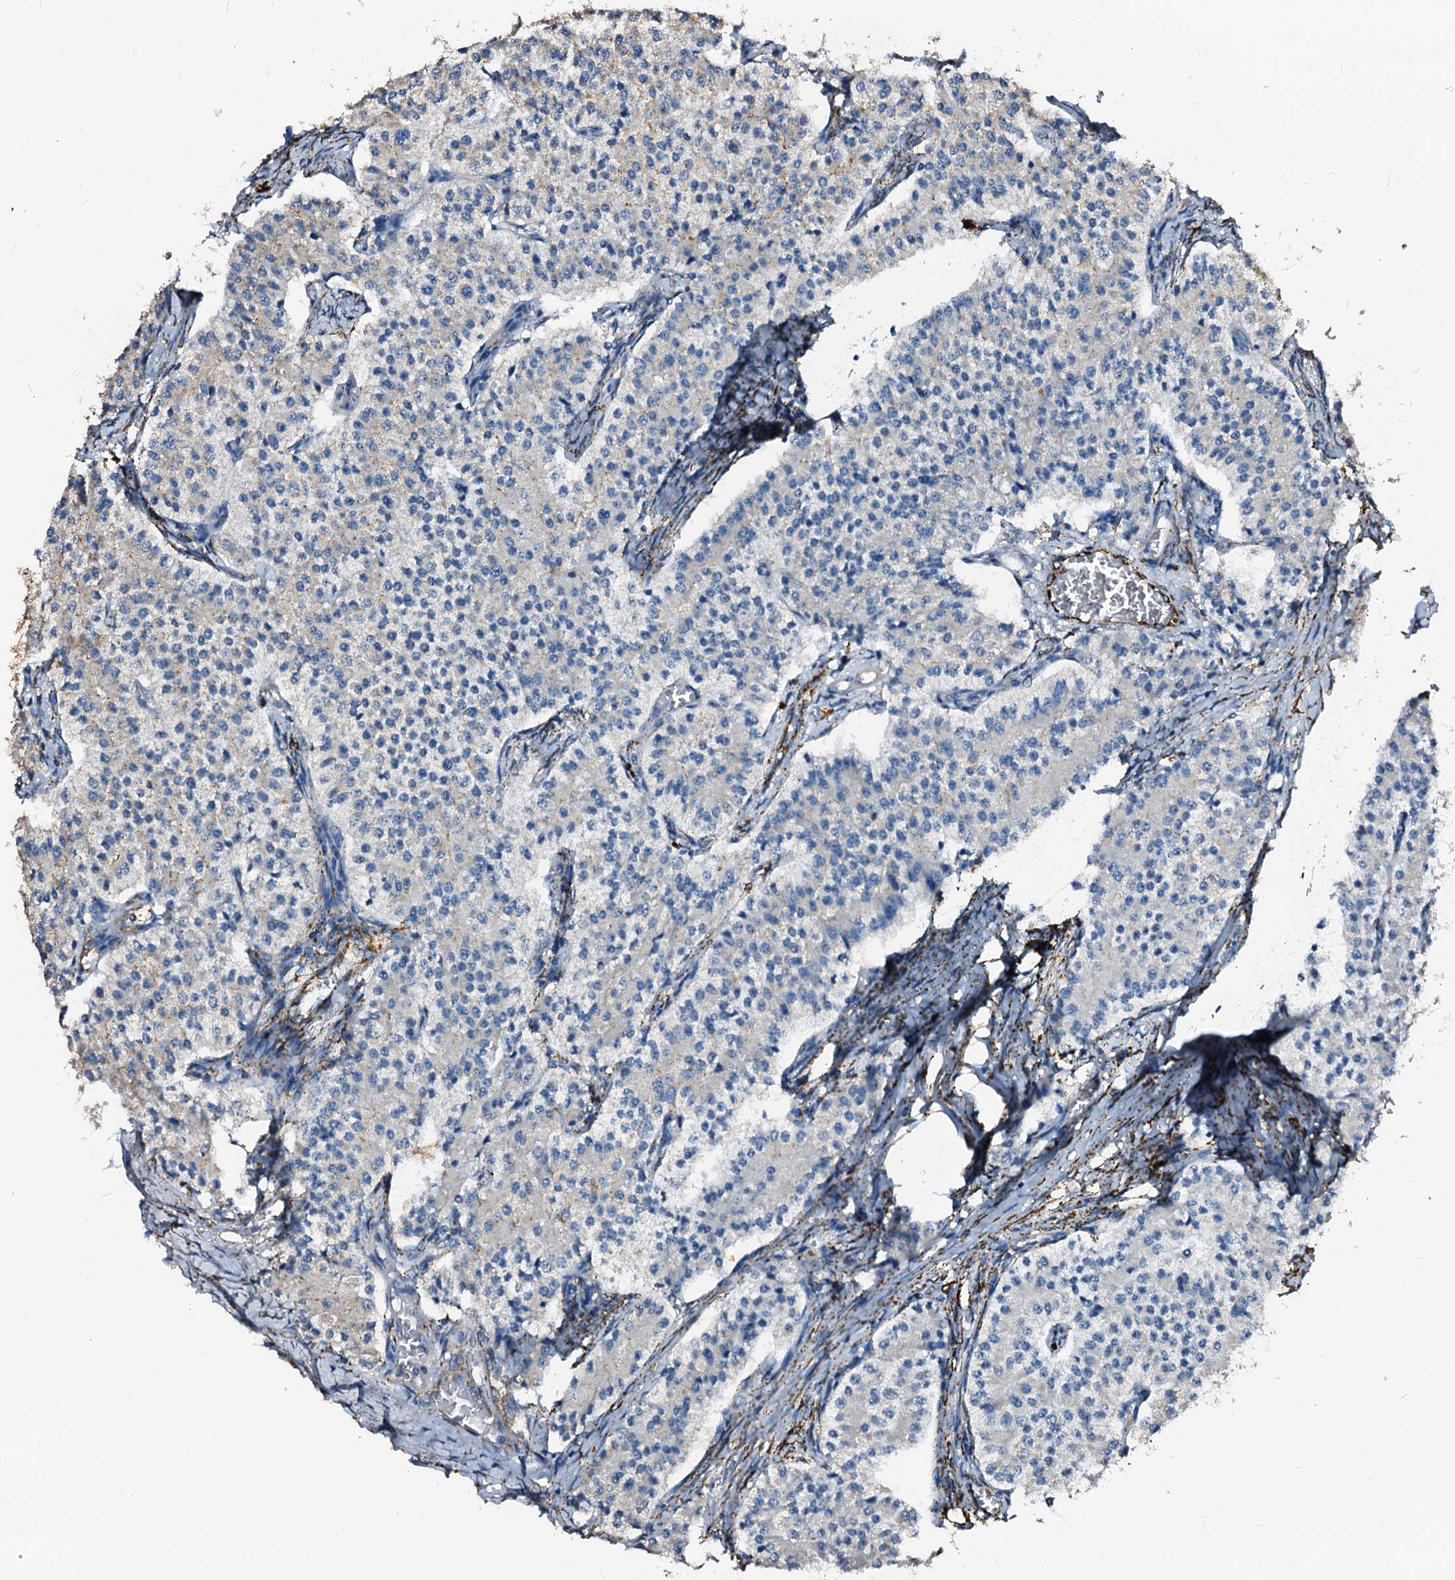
{"staining": {"intensity": "negative", "quantity": "none", "location": "none"}, "tissue": "carcinoid", "cell_type": "Tumor cells", "image_type": "cancer", "snomed": [{"axis": "morphology", "description": "Carcinoid, malignant, NOS"}, {"axis": "topography", "description": "Colon"}], "caption": "IHC image of human carcinoid stained for a protein (brown), which demonstrates no positivity in tumor cells.", "gene": "MAOB", "patient": {"sex": "female", "age": 52}}